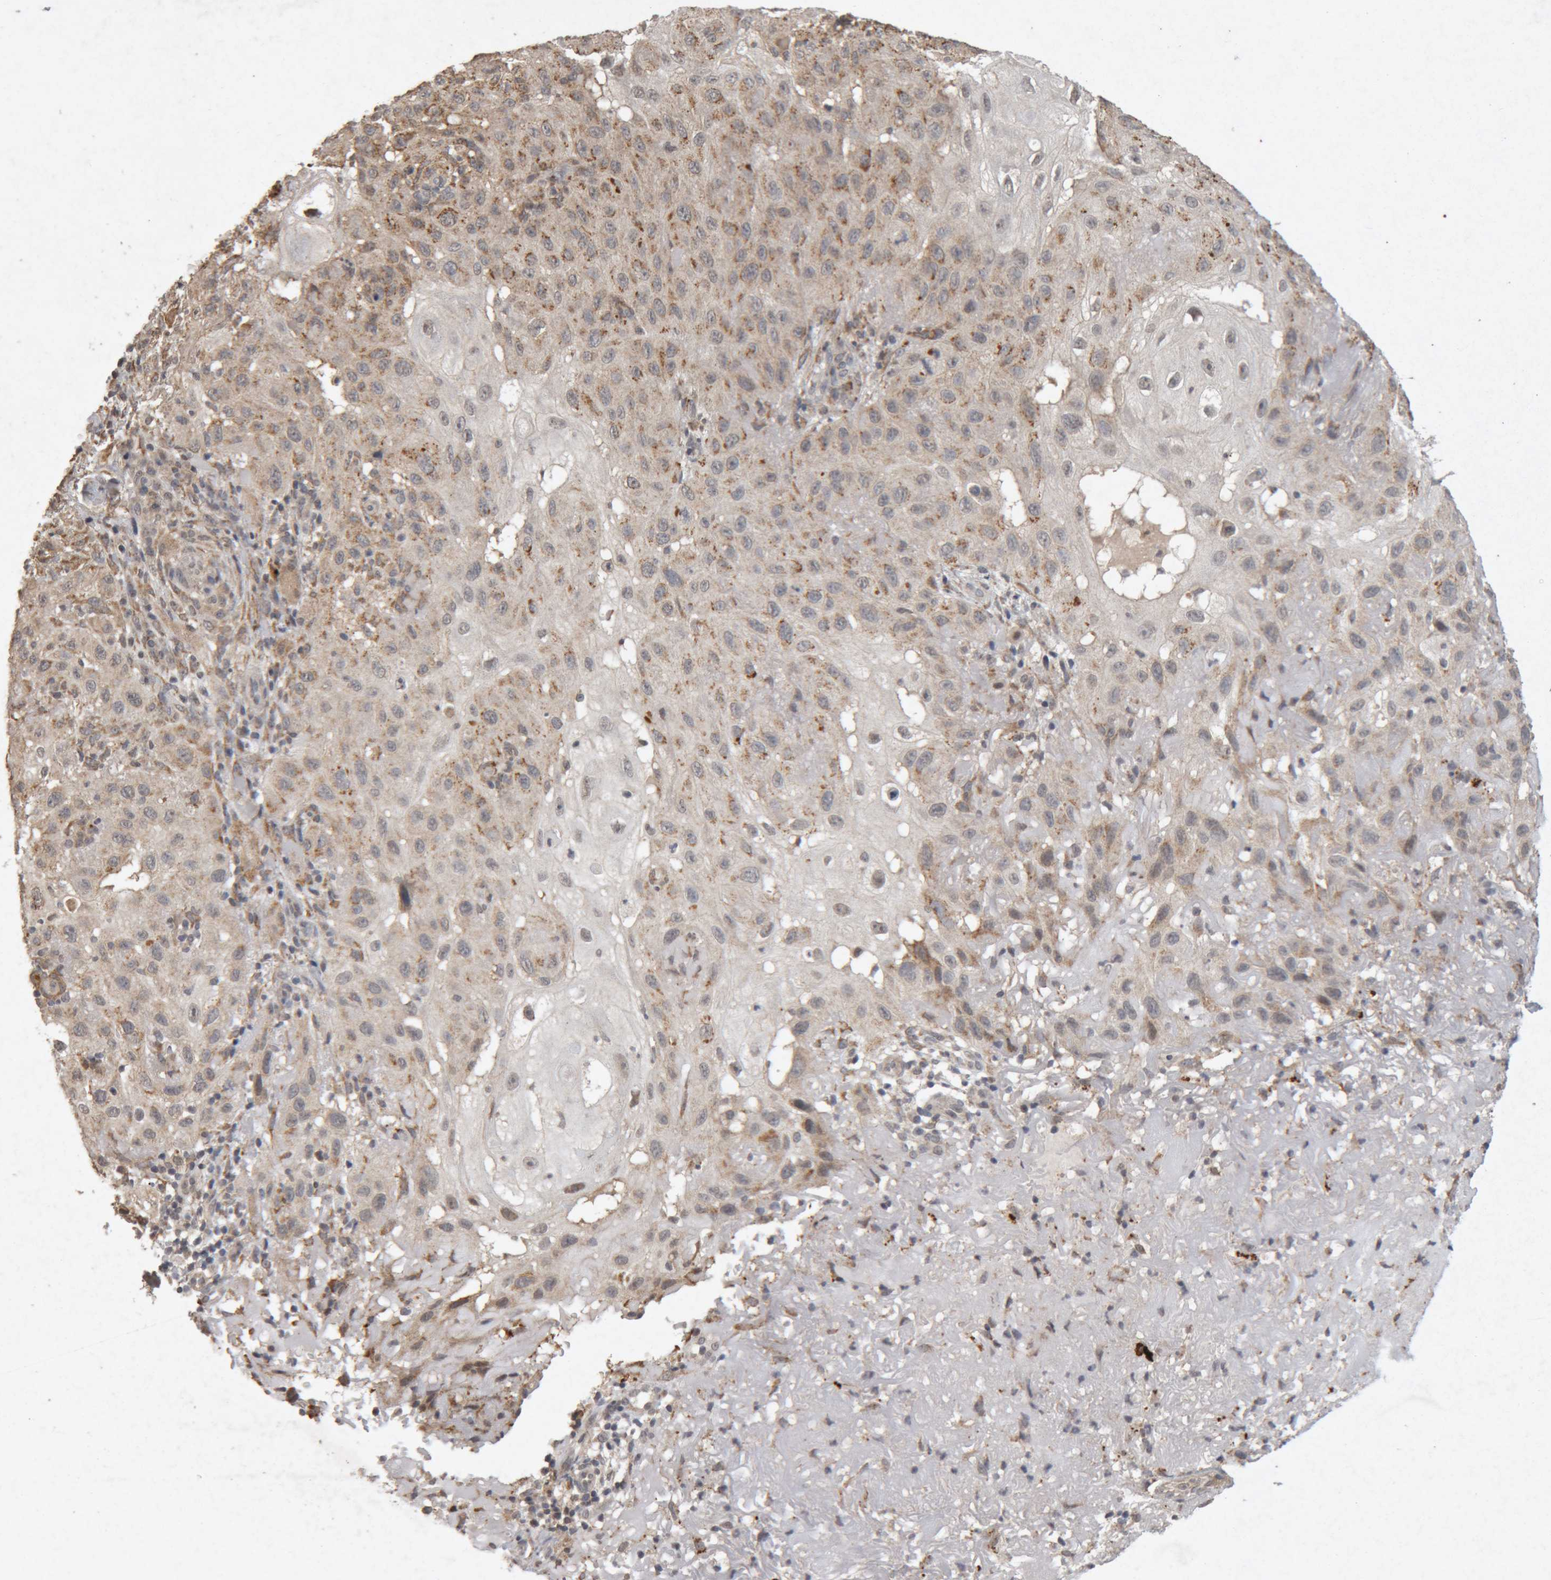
{"staining": {"intensity": "weak", "quantity": ">75%", "location": "cytoplasmic/membranous"}, "tissue": "skin cancer", "cell_type": "Tumor cells", "image_type": "cancer", "snomed": [{"axis": "morphology", "description": "Normal tissue, NOS"}, {"axis": "morphology", "description": "Squamous cell carcinoma, NOS"}, {"axis": "topography", "description": "Skin"}], "caption": "Protein expression analysis of squamous cell carcinoma (skin) exhibits weak cytoplasmic/membranous staining in approximately >75% of tumor cells.", "gene": "MEP1A", "patient": {"sex": "female", "age": 96}}